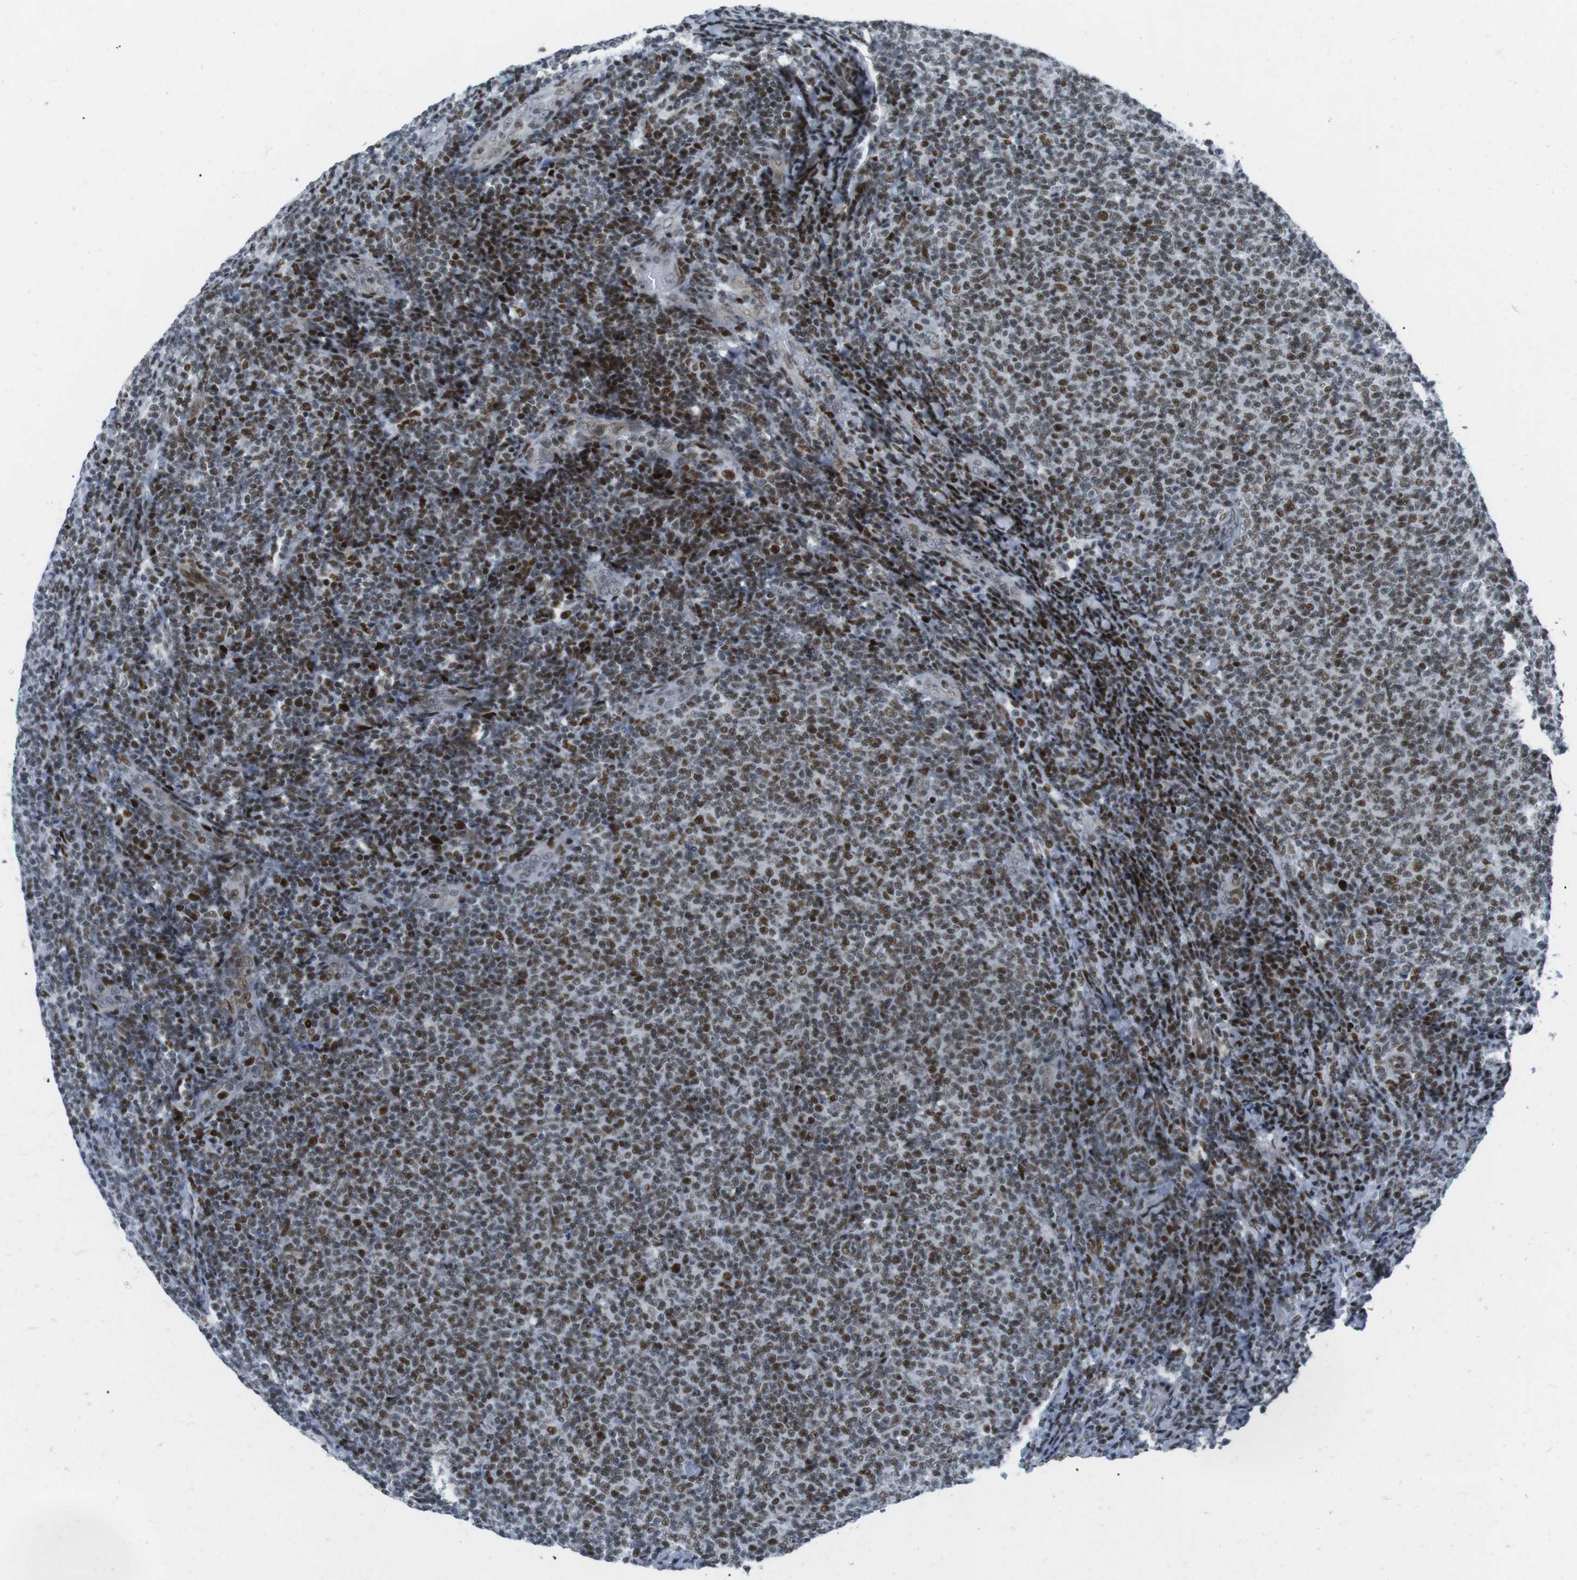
{"staining": {"intensity": "strong", "quantity": ">75%", "location": "nuclear"}, "tissue": "lymphoma", "cell_type": "Tumor cells", "image_type": "cancer", "snomed": [{"axis": "morphology", "description": "Malignant lymphoma, non-Hodgkin's type, Low grade"}, {"axis": "topography", "description": "Lymph node"}], "caption": "A high amount of strong nuclear staining is seen in approximately >75% of tumor cells in lymphoma tissue.", "gene": "ARID1A", "patient": {"sex": "male", "age": 66}}